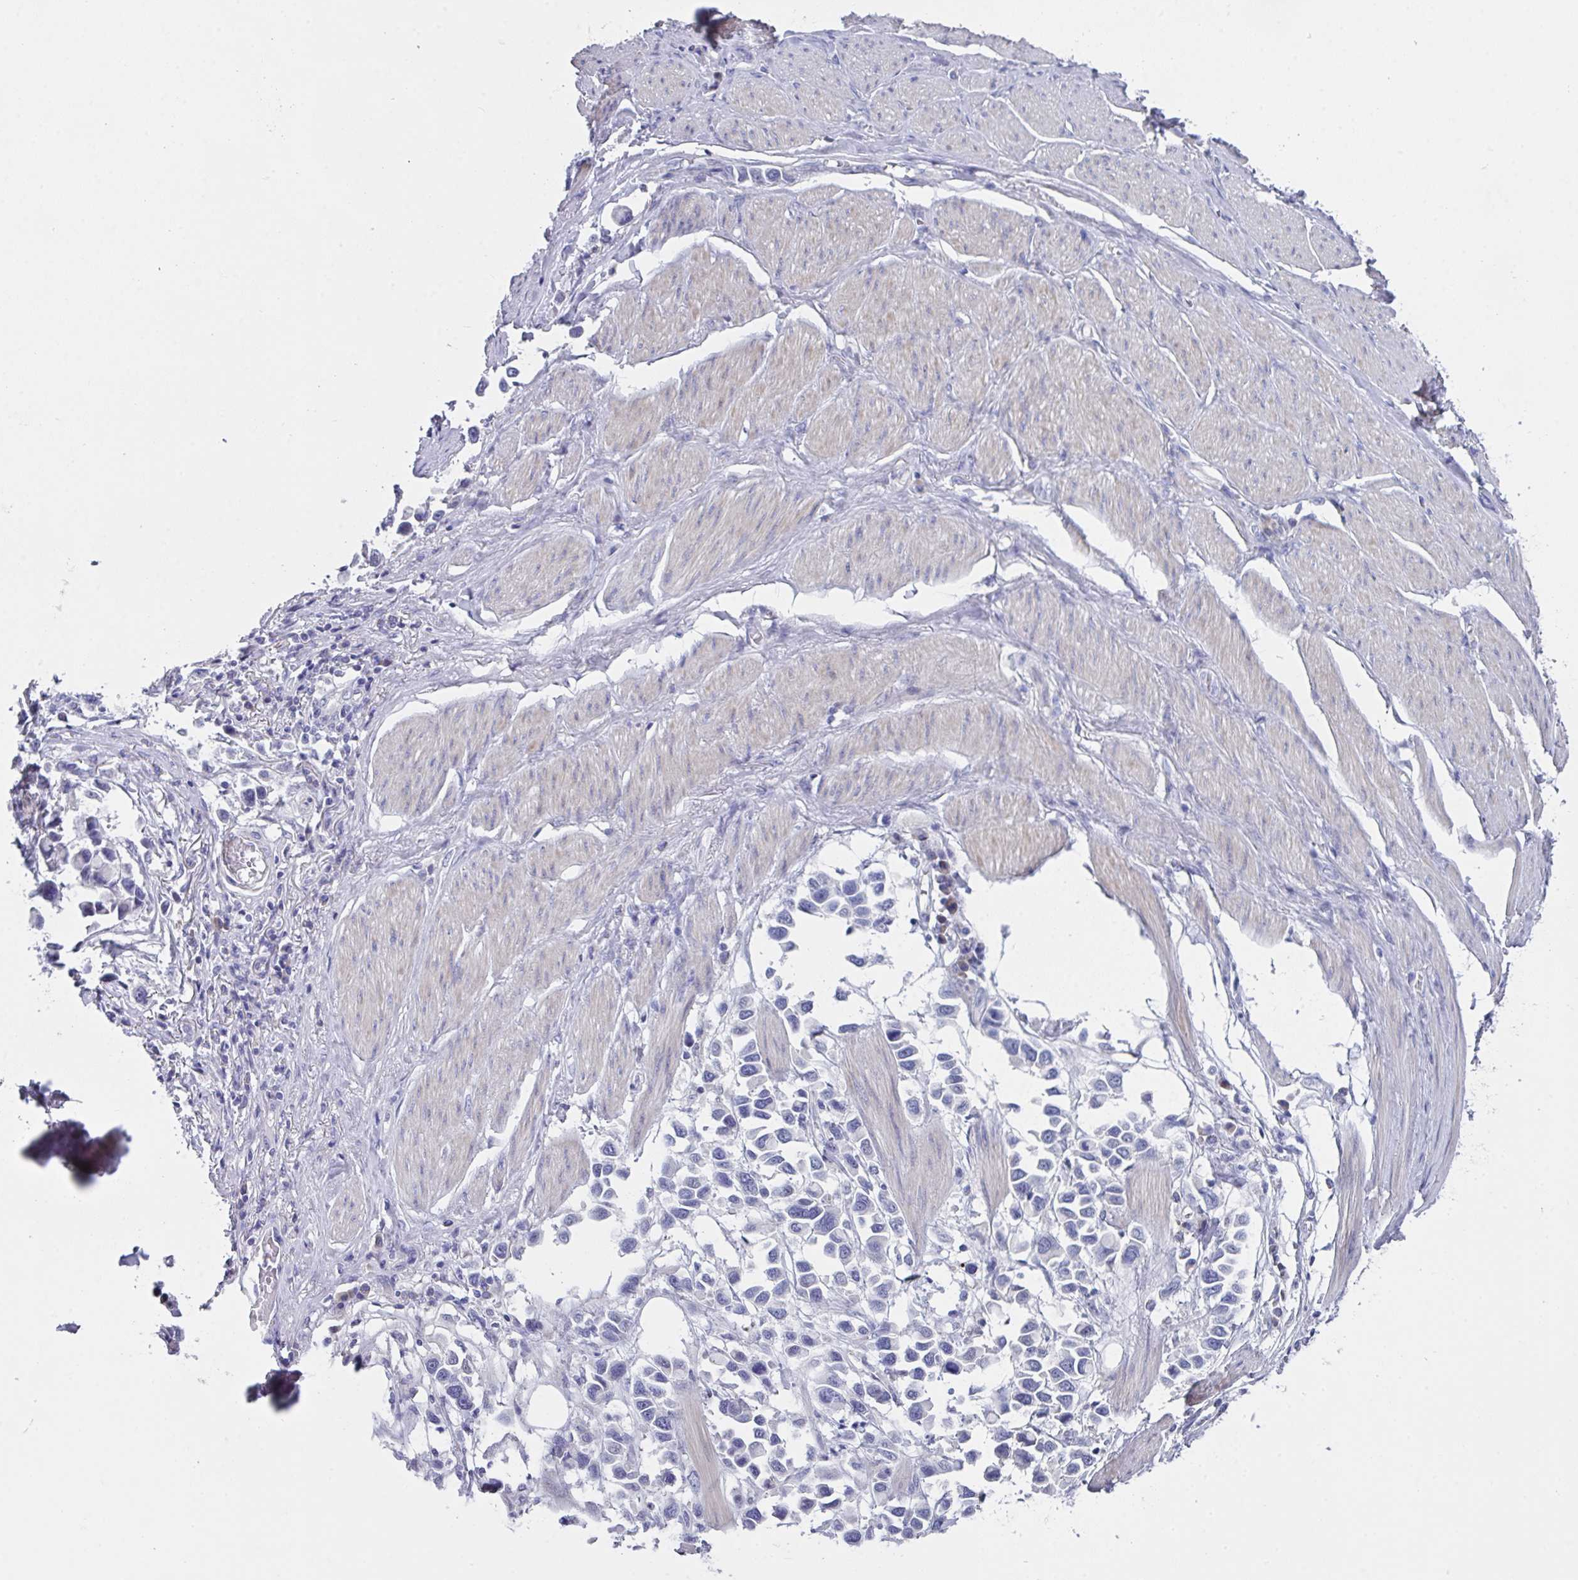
{"staining": {"intensity": "negative", "quantity": "none", "location": "none"}, "tissue": "stomach cancer", "cell_type": "Tumor cells", "image_type": "cancer", "snomed": [{"axis": "morphology", "description": "Adenocarcinoma, NOS"}, {"axis": "topography", "description": "Stomach"}], "caption": "An immunohistochemistry photomicrograph of stomach adenocarcinoma is shown. There is no staining in tumor cells of stomach adenocarcinoma.", "gene": "FBXO47", "patient": {"sex": "female", "age": 81}}